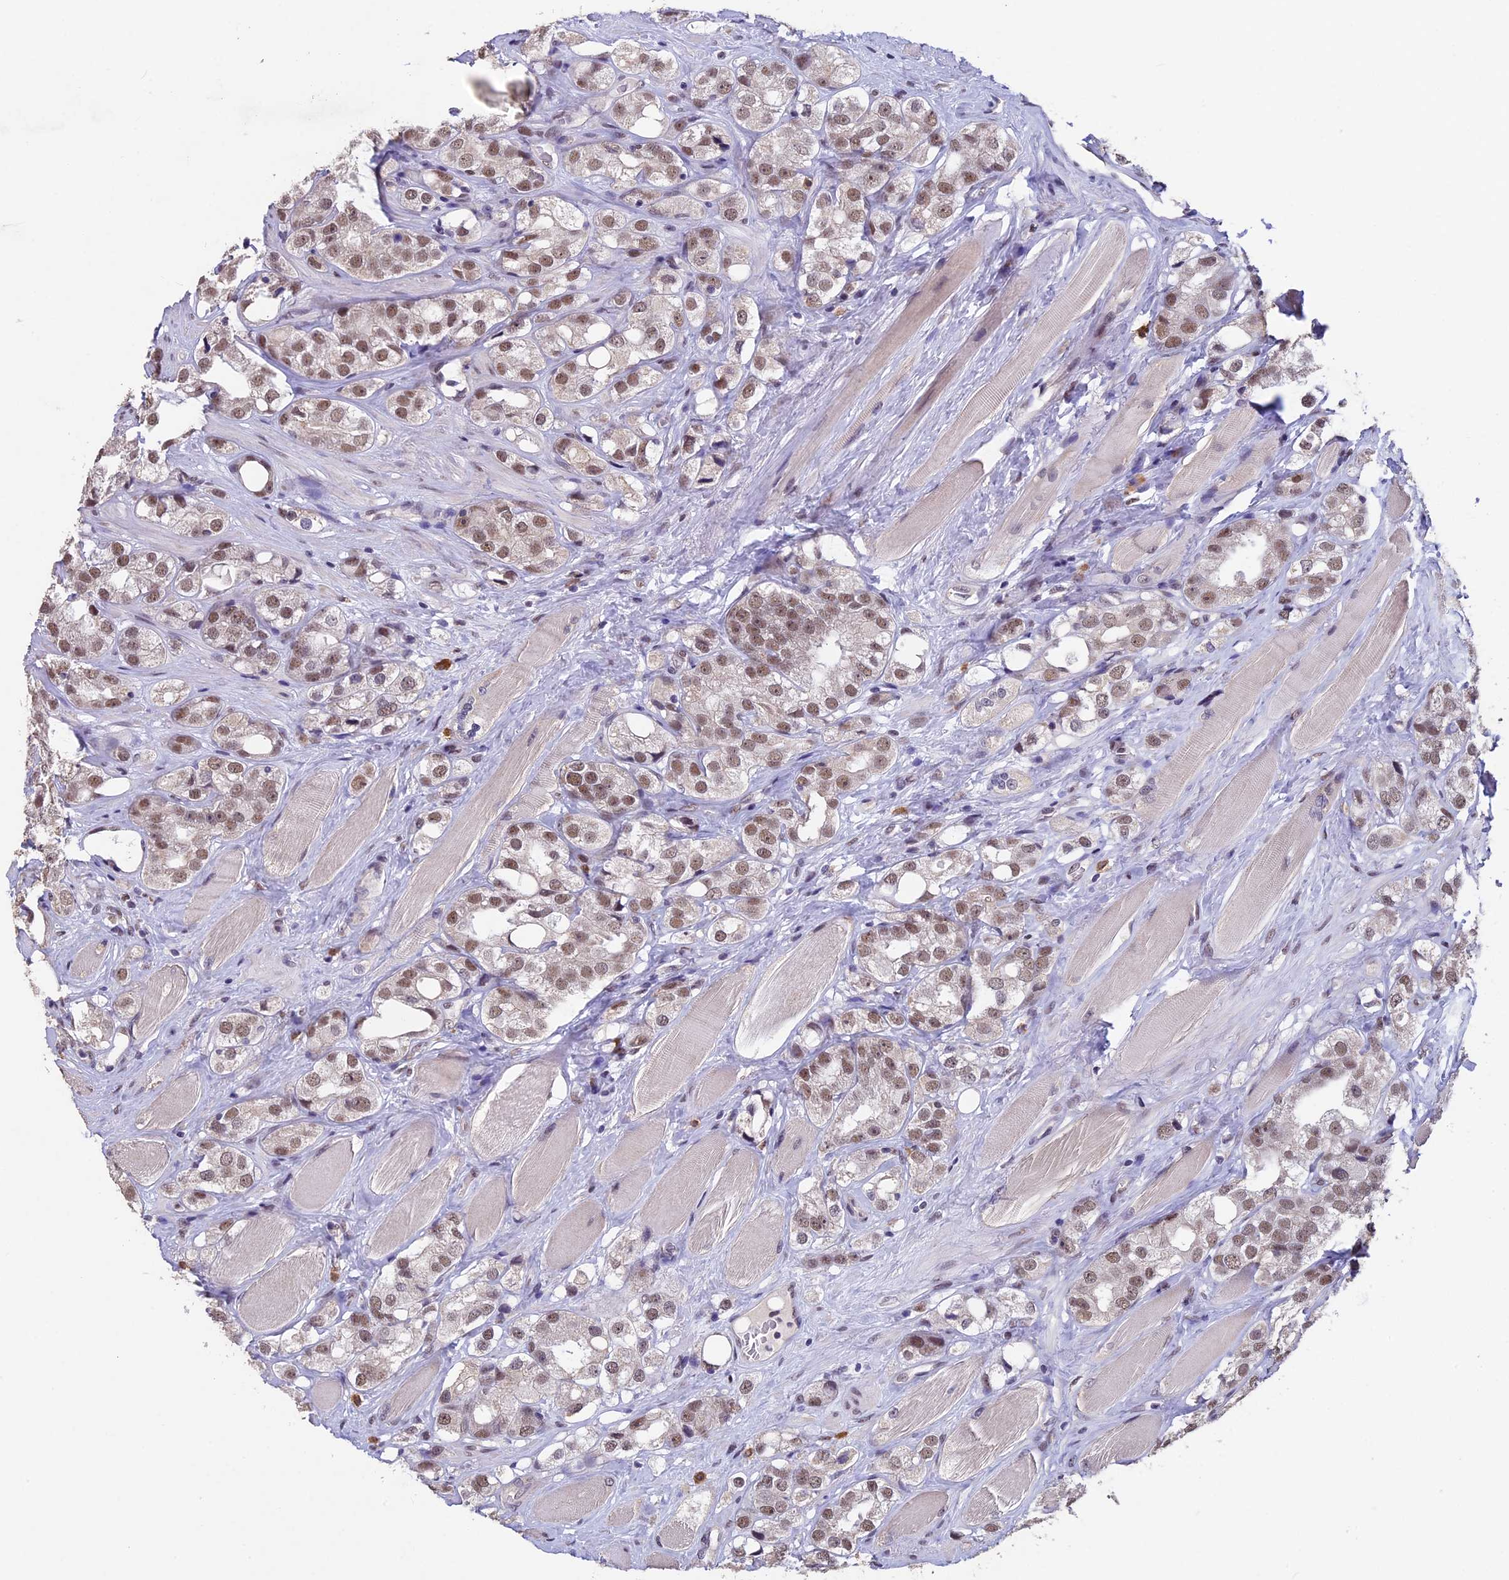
{"staining": {"intensity": "moderate", "quantity": ">75%", "location": "nuclear"}, "tissue": "prostate cancer", "cell_type": "Tumor cells", "image_type": "cancer", "snomed": [{"axis": "morphology", "description": "Adenocarcinoma, NOS"}, {"axis": "topography", "description": "Prostate"}], "caption": "A medium amount of moderate nuclear expression is seen in about >75% of tumor cells in prostate cancer (adenocarcinoma) tissue.", "gene": "RNF40", "patient": {"sex": "male", "age": 79}}